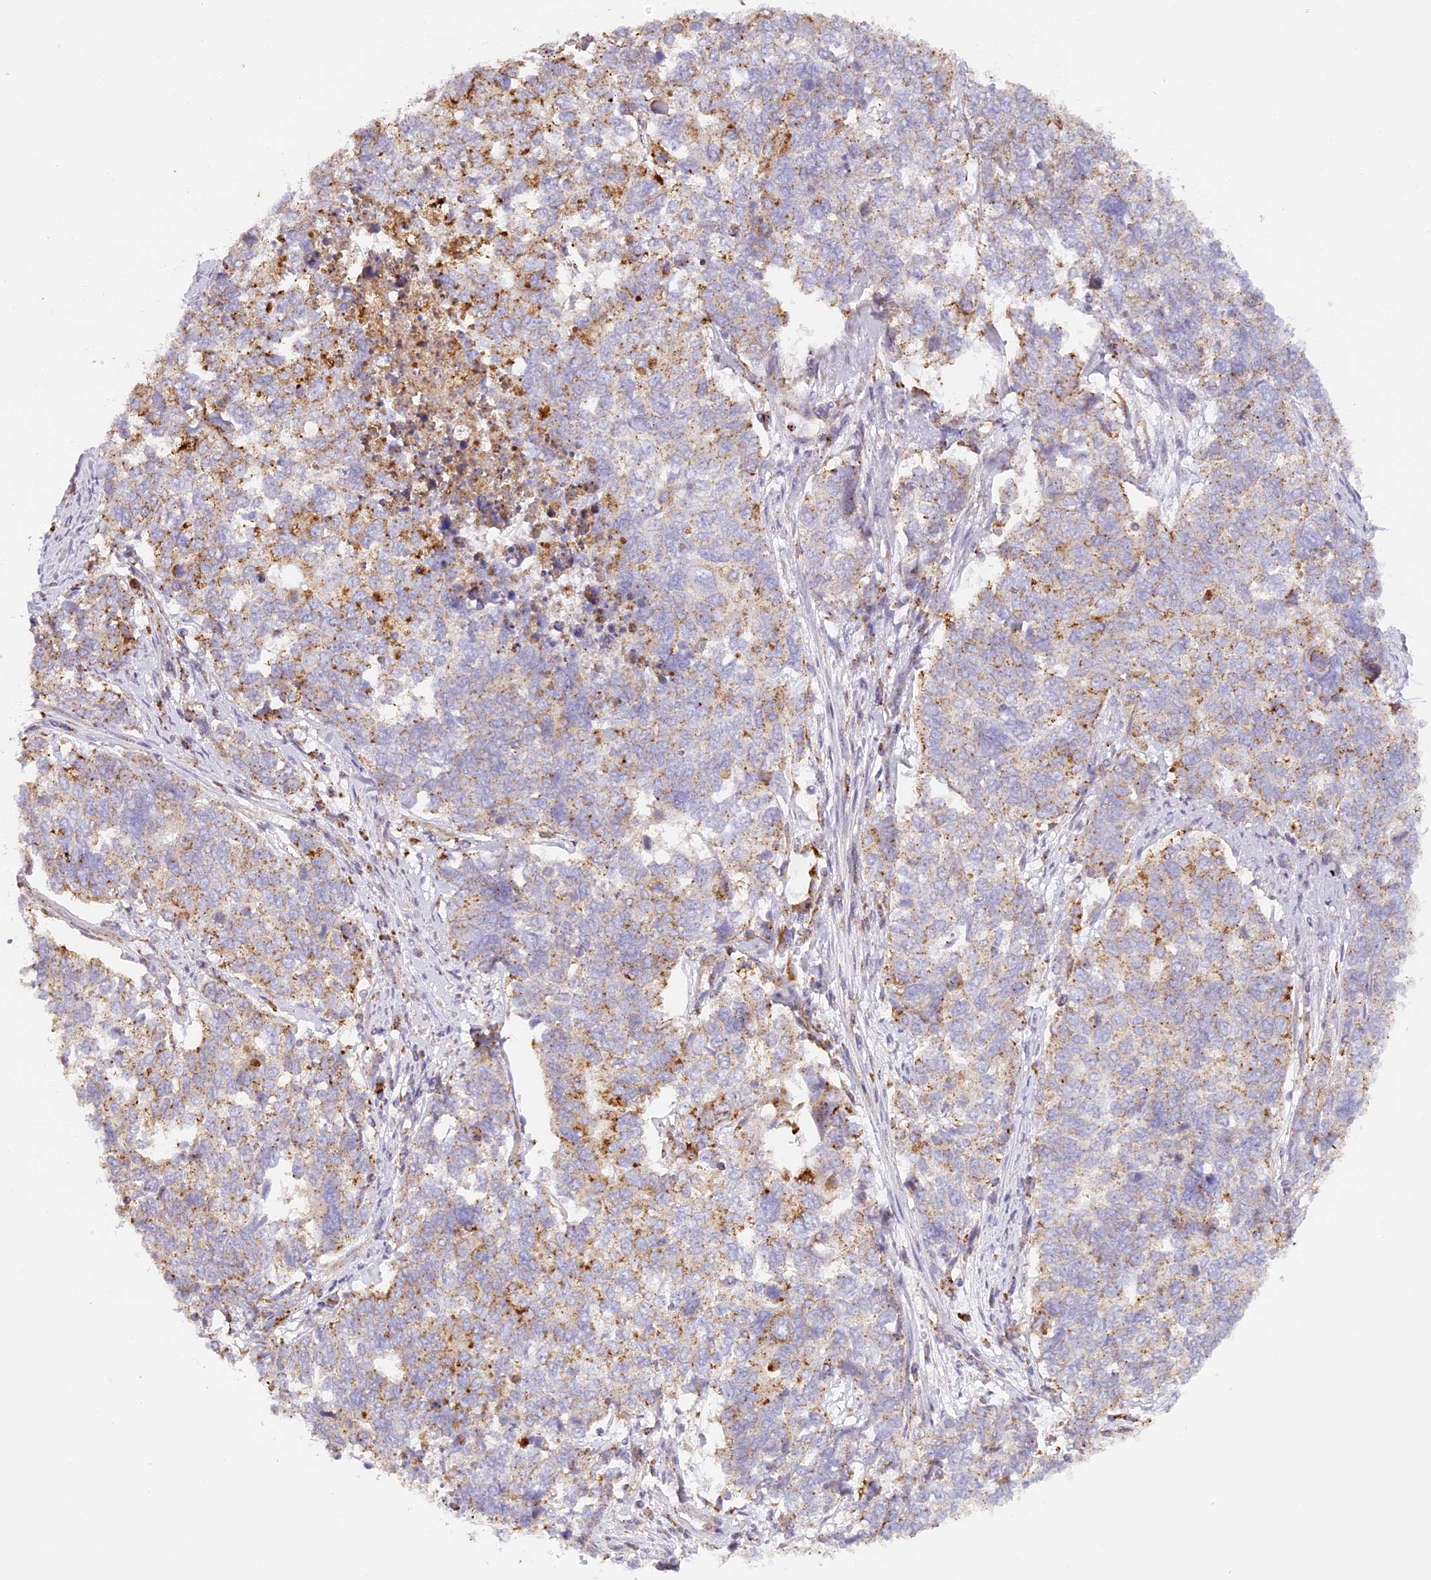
{"staining": {"intensity": "moderate", "quantity": "25%-75%", "location": "cytoplasmic/membranous"}, "tissue": "cervical cancer", "cell_type": "Tumor cells", "image_type": "cancer", "snomed": [{"axis": "morphology", "description": "Squamous cell carcinoma, NOS"}, {"axis": "topography", "description": "Cervix"}], "caption": "Moderate cytoplasmic/membranous protein positivity is present in about 25%-75% of tumor cells in cervical squamous cell carcinoma. Immunohistochemistry stains the protein in brown and the nuclei are stained blue.", "gene": "LAMP2", "patient": {"sex": "female", "age": 63}}